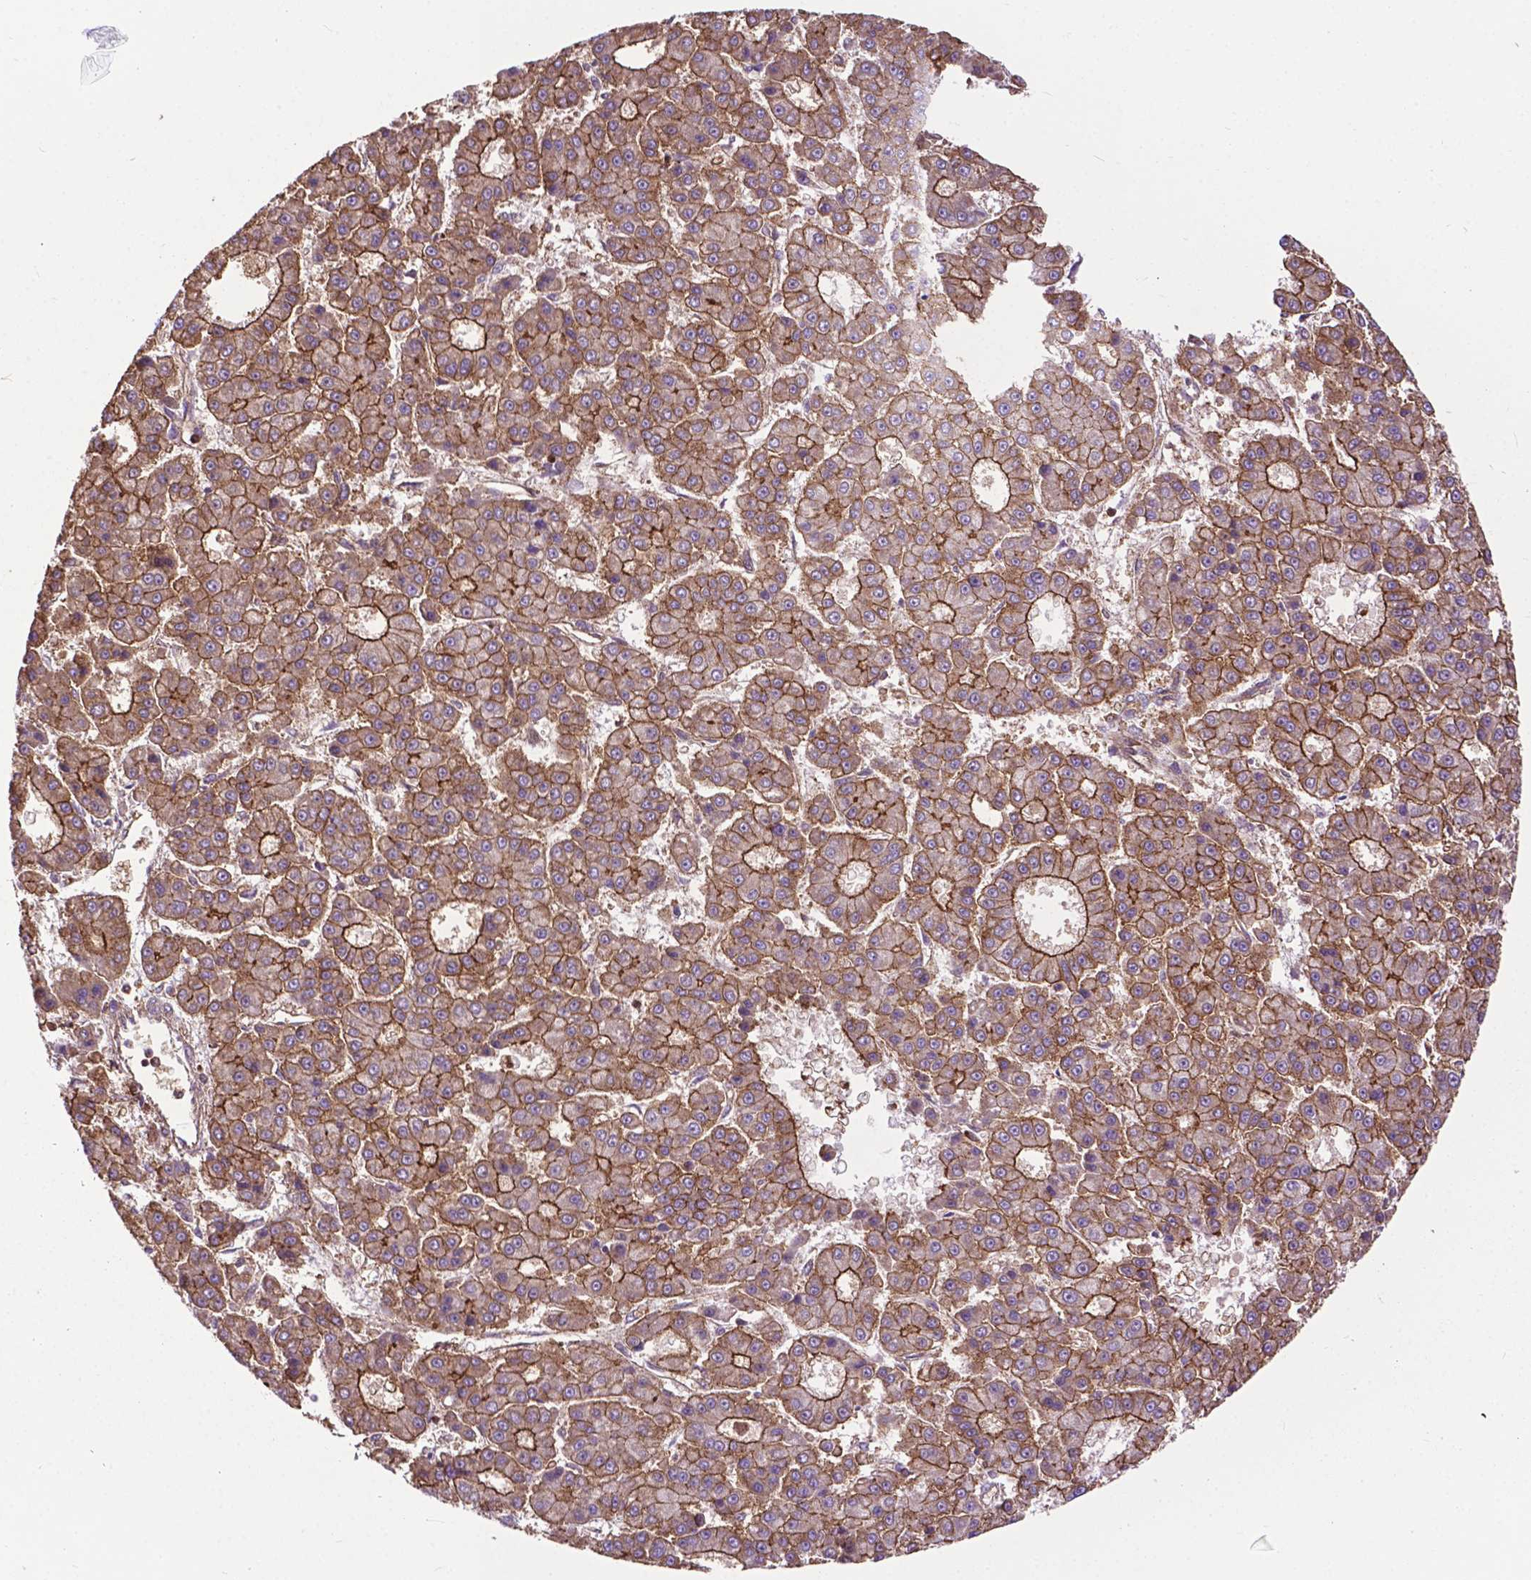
{"staining": {"intensity": "moderate", "quantity": ">75%", "location": "cytoplasmic/membranous"}, "tissue": "liver cancer", "cell_type": "Tumor cells", "image_type": "cancer", "snomed": [{"axis": "morphology", "description": "Carcinoma, Hepatocellular, NOS"}, {"axis": "topography", "description": "Liver"}], "caption": "A medium amount of moderate cytoplasmic/membranous staining is present in approximately >75% of tumor cells in liver hepatocellular carcinoma tissue.", "gene": "CHMP4A", "patient": {"sex": "male", "age": 70}}